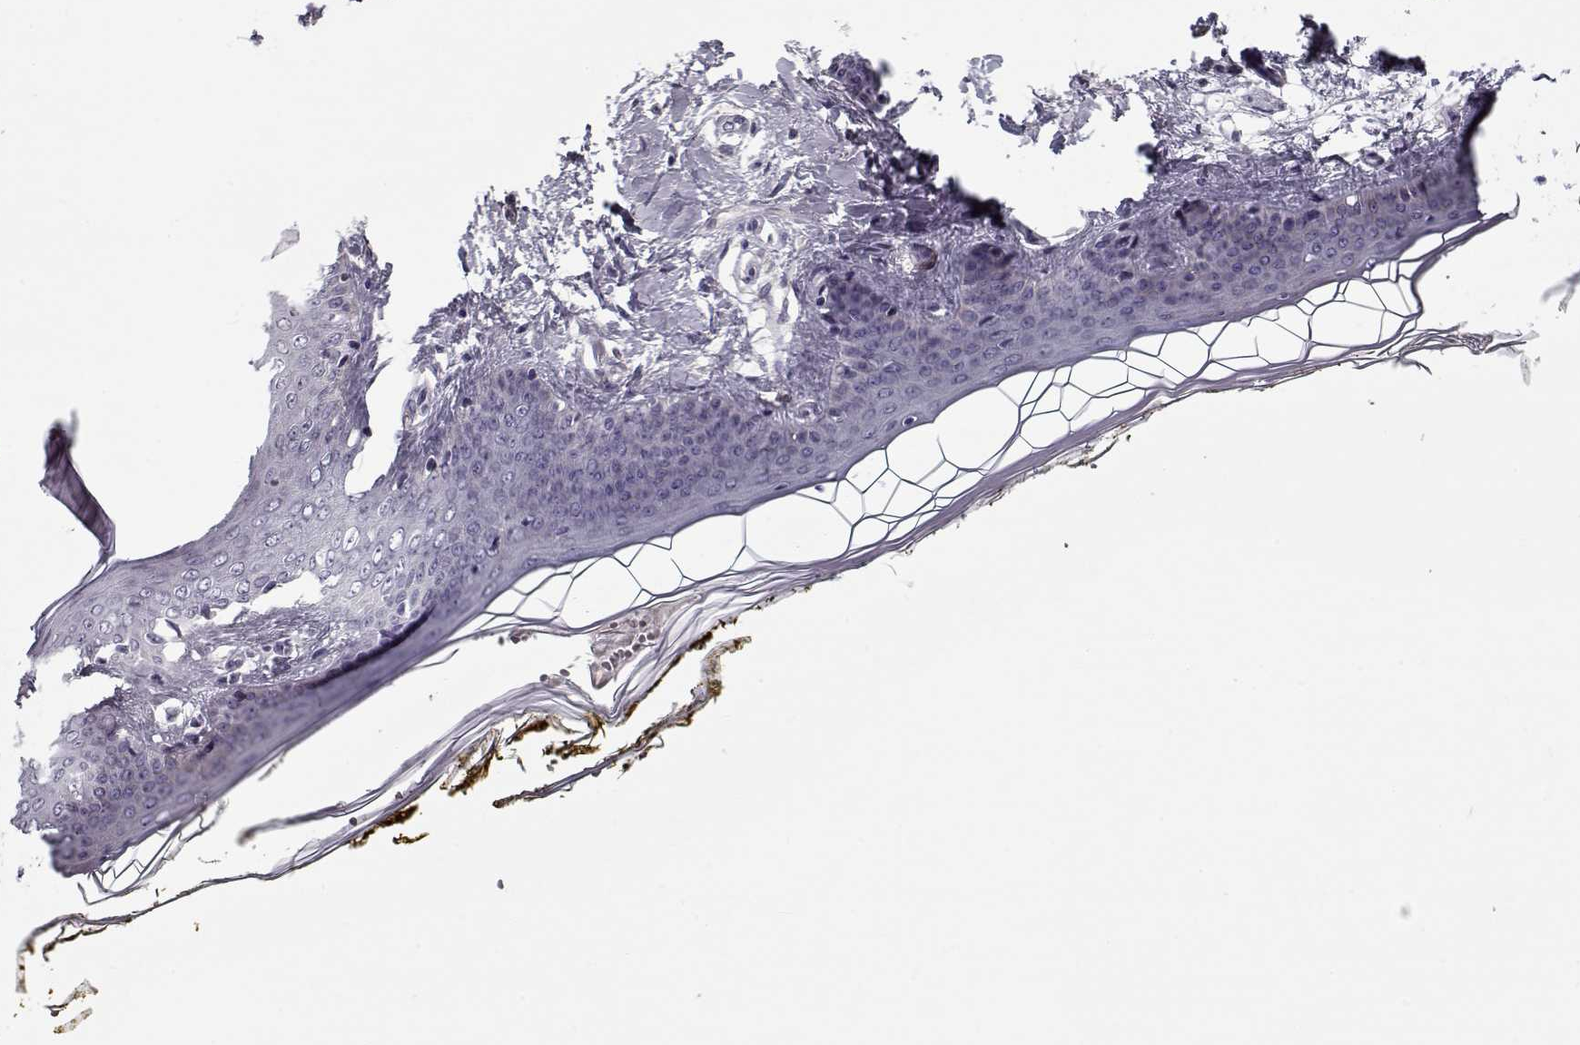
{"staining": {"intensity": "negative", "quantity": "none", "location": "none"}, "tissue": "skin", "cell_type": "Fibroblasts", "image_type": "normal", "snomed": [{"axis": "morphology", "description": "Normal tissue, NOS"}, {"axis": "topography", "description": "Skin"}], "caption": "Histopathology image shows no significant protein staining in fibroblasts of benign skin.", "gene": "DDX25", "patient": {"sex": "female", "age": 34}}